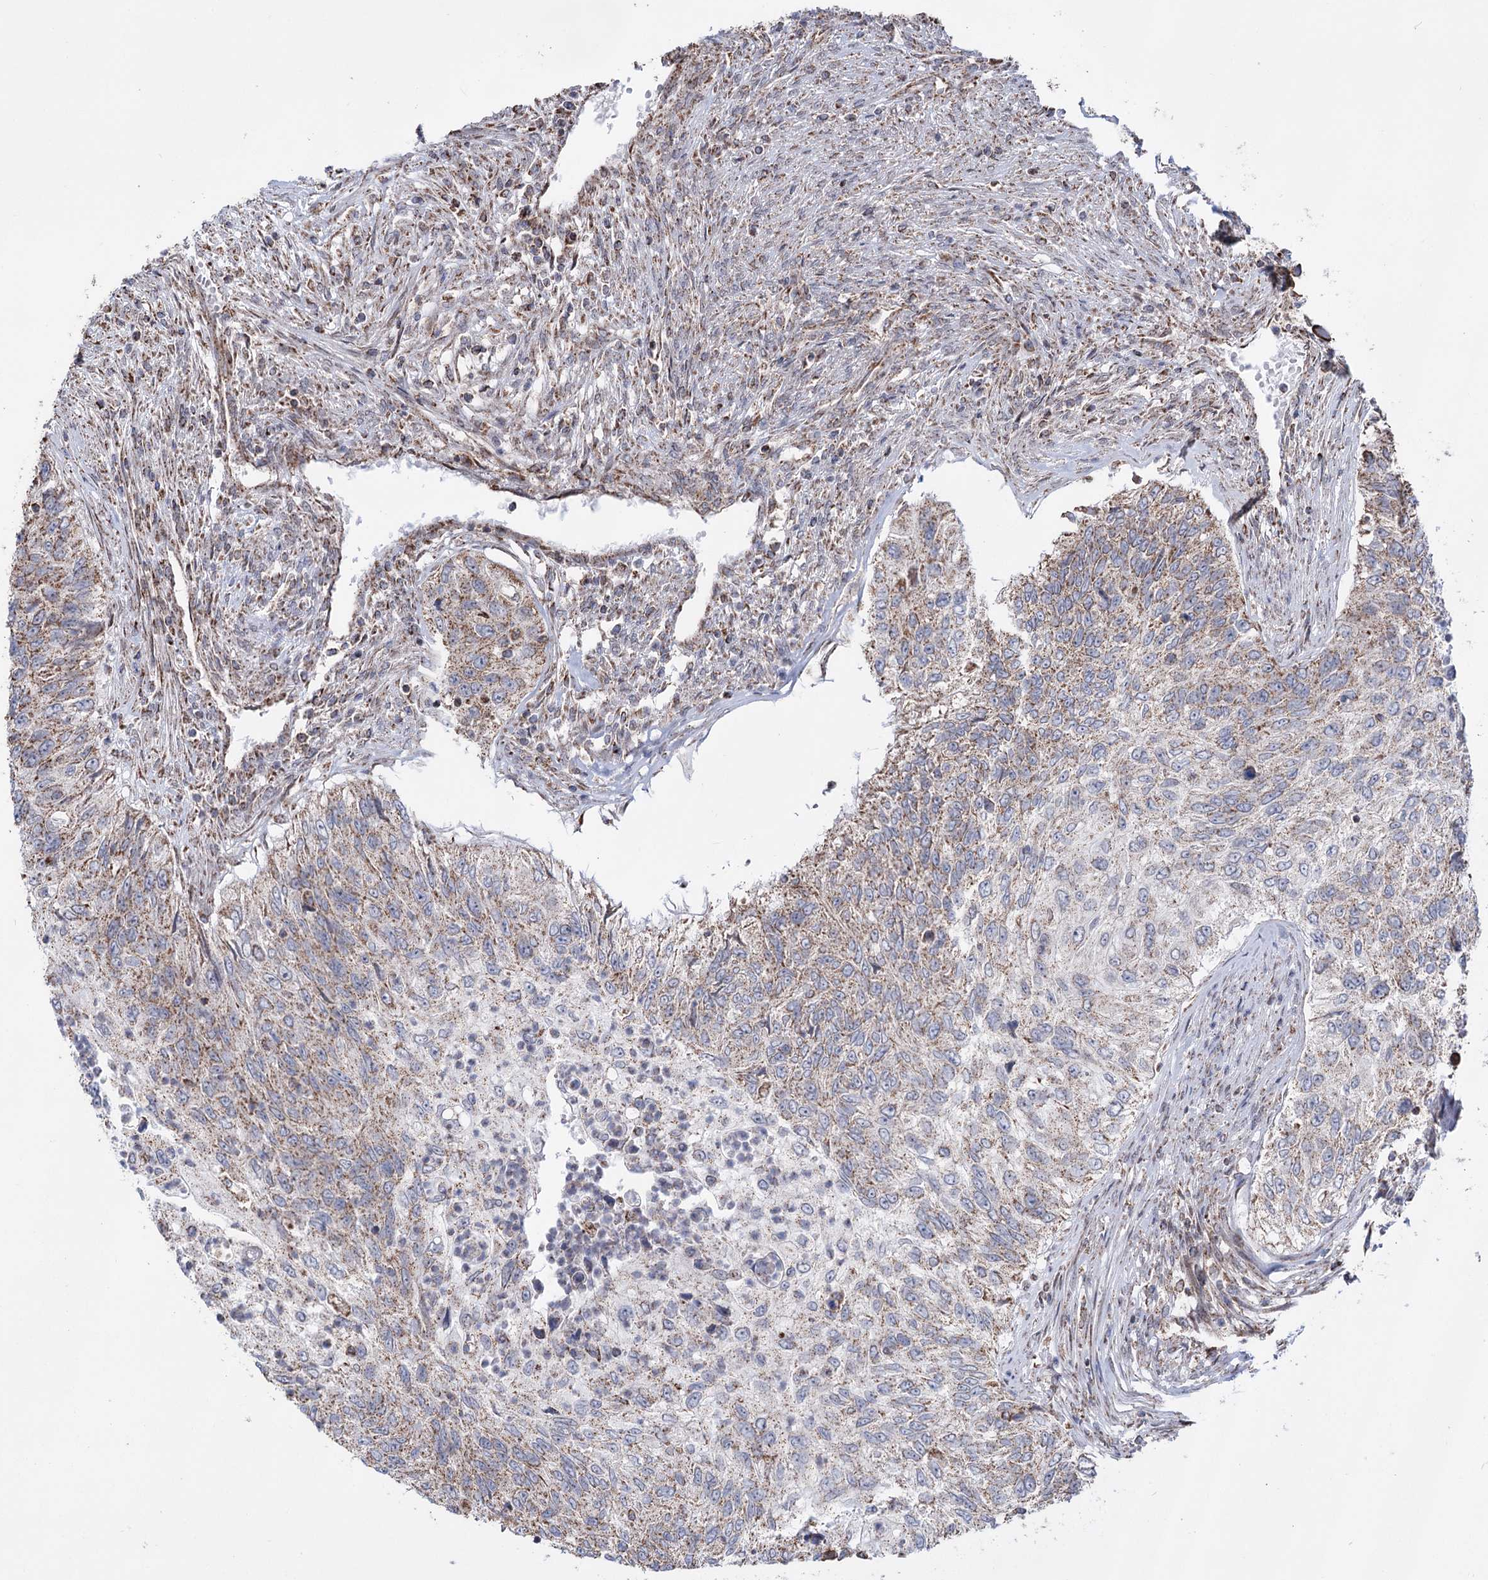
{"staining": {"intensity": "weak", "quantity": "25%-75%", "location": "cytoplasmic/membranous"}, "tissue": "urothelial cancer", "cell_type": "Tumor cells", "image_type": "cancer", "snomed": [{"axis": "morphology", "description": "Urothelial carcinoma, High grade"}, {"axis": "topography", "description": "Urinary bladder"}], "caption": "Protein expression analysis of urothelial carcinoma (high-grade) exhibits weak cytoplasmic/membranous positivity in about 25%-75% of tumor cells.", "gene": "CREB3L4", "patient": {"sex": "female", "age": 60}}